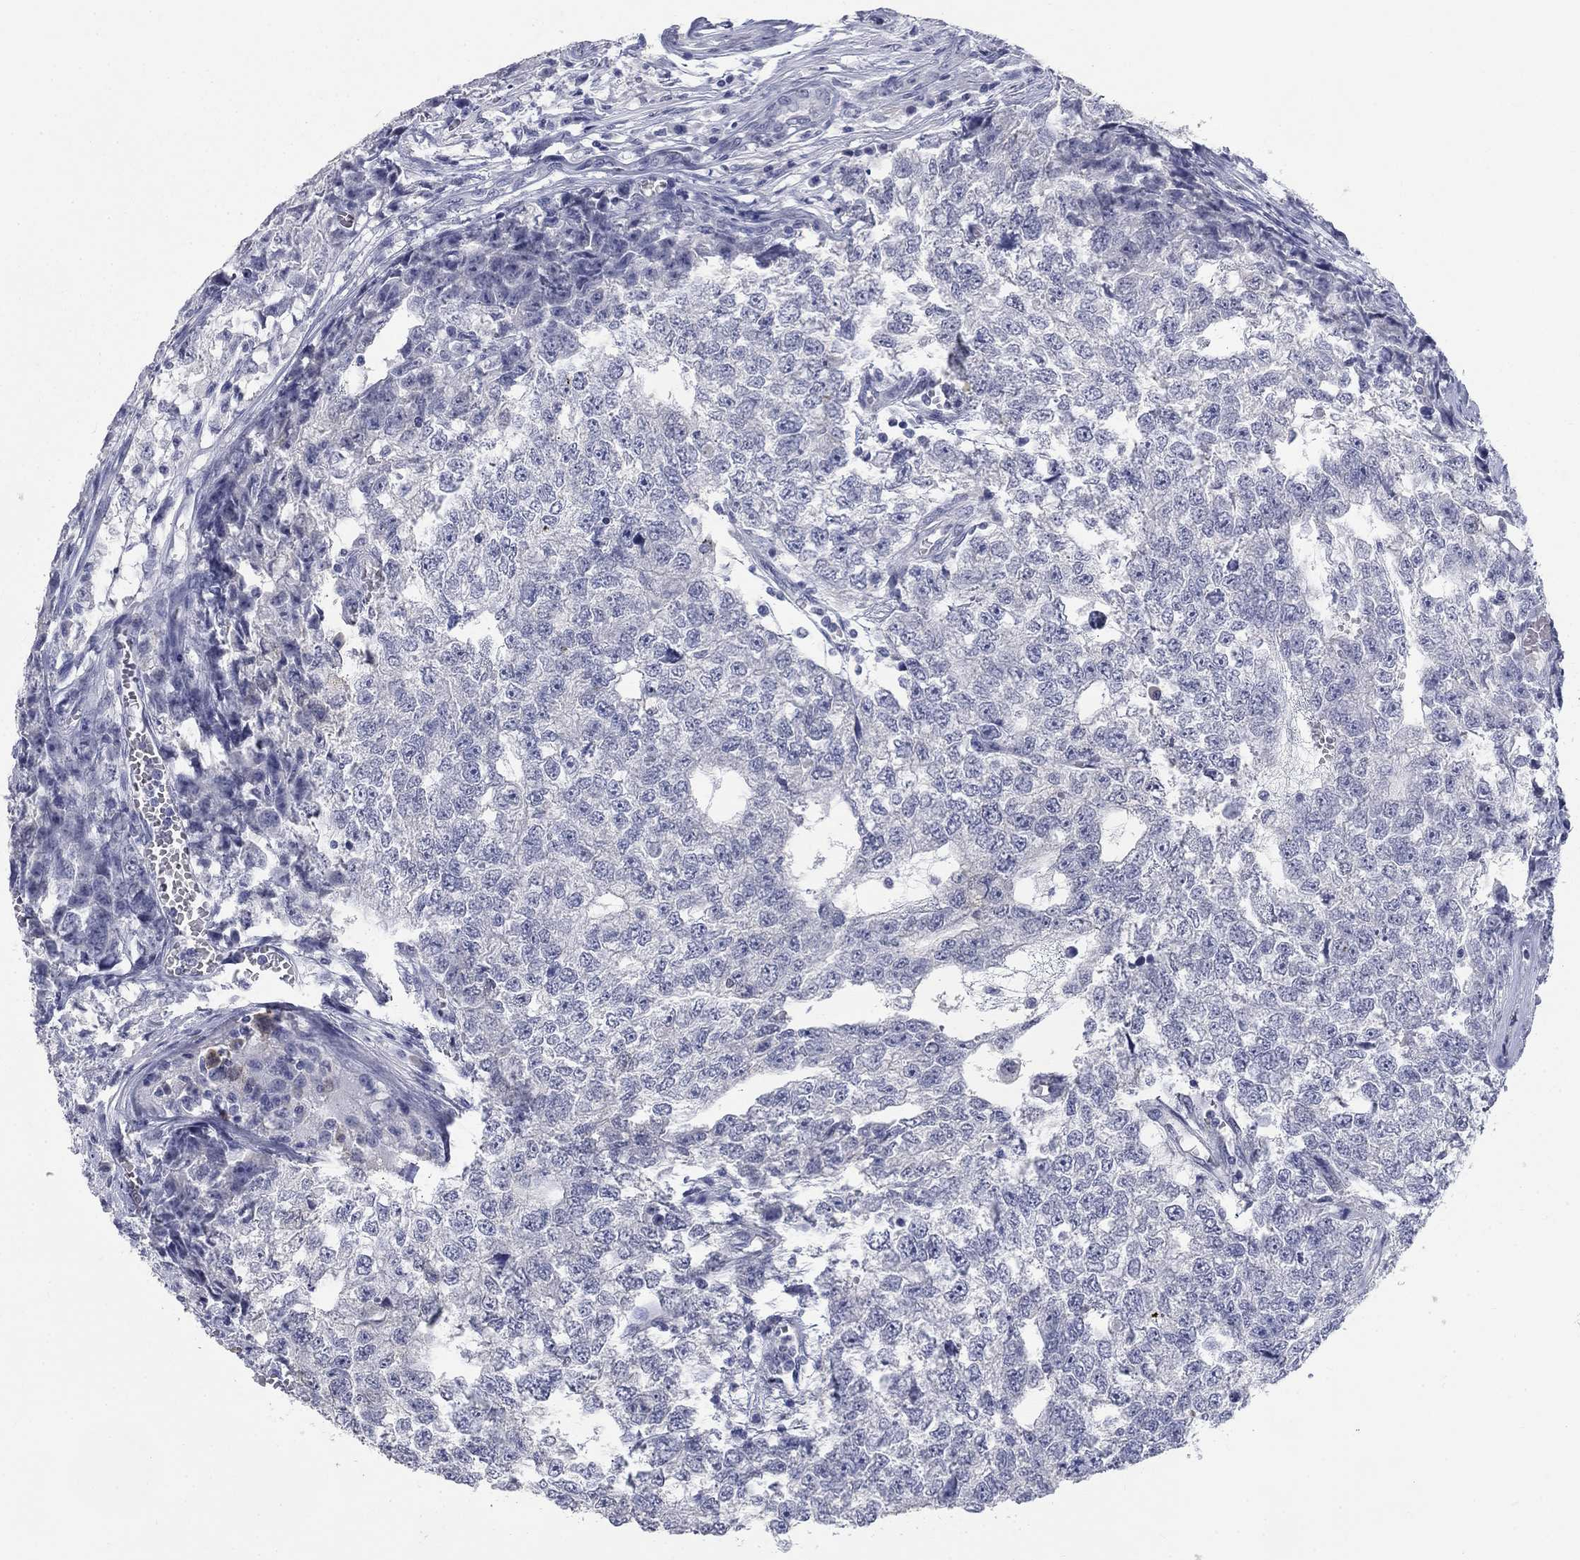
{"staining": {"intensity": "negative", "quantity": "none", "location": "none"}, "tissue": "testis cancer", "cell_type": "Tumor cells", "image_type": "cancer", "snomed": [{"axis": "morphology", "description": "Seminoma, NOS"}, {"axis": "morphology", "description": "Carcinoma, Embryonal, NOS"}, {"axis": "topography", "description": "Testis"}], "caption": "An immunohistochemistry (IHC) photomicrograph of testis embryonal carcinoma is shown. There is no staining in tumor cells of testis embryonal carcinoma. (DAB IHC, high magnification).", "gene": "ELAVL4", "patient": {"sex": "male", "age": 22}}